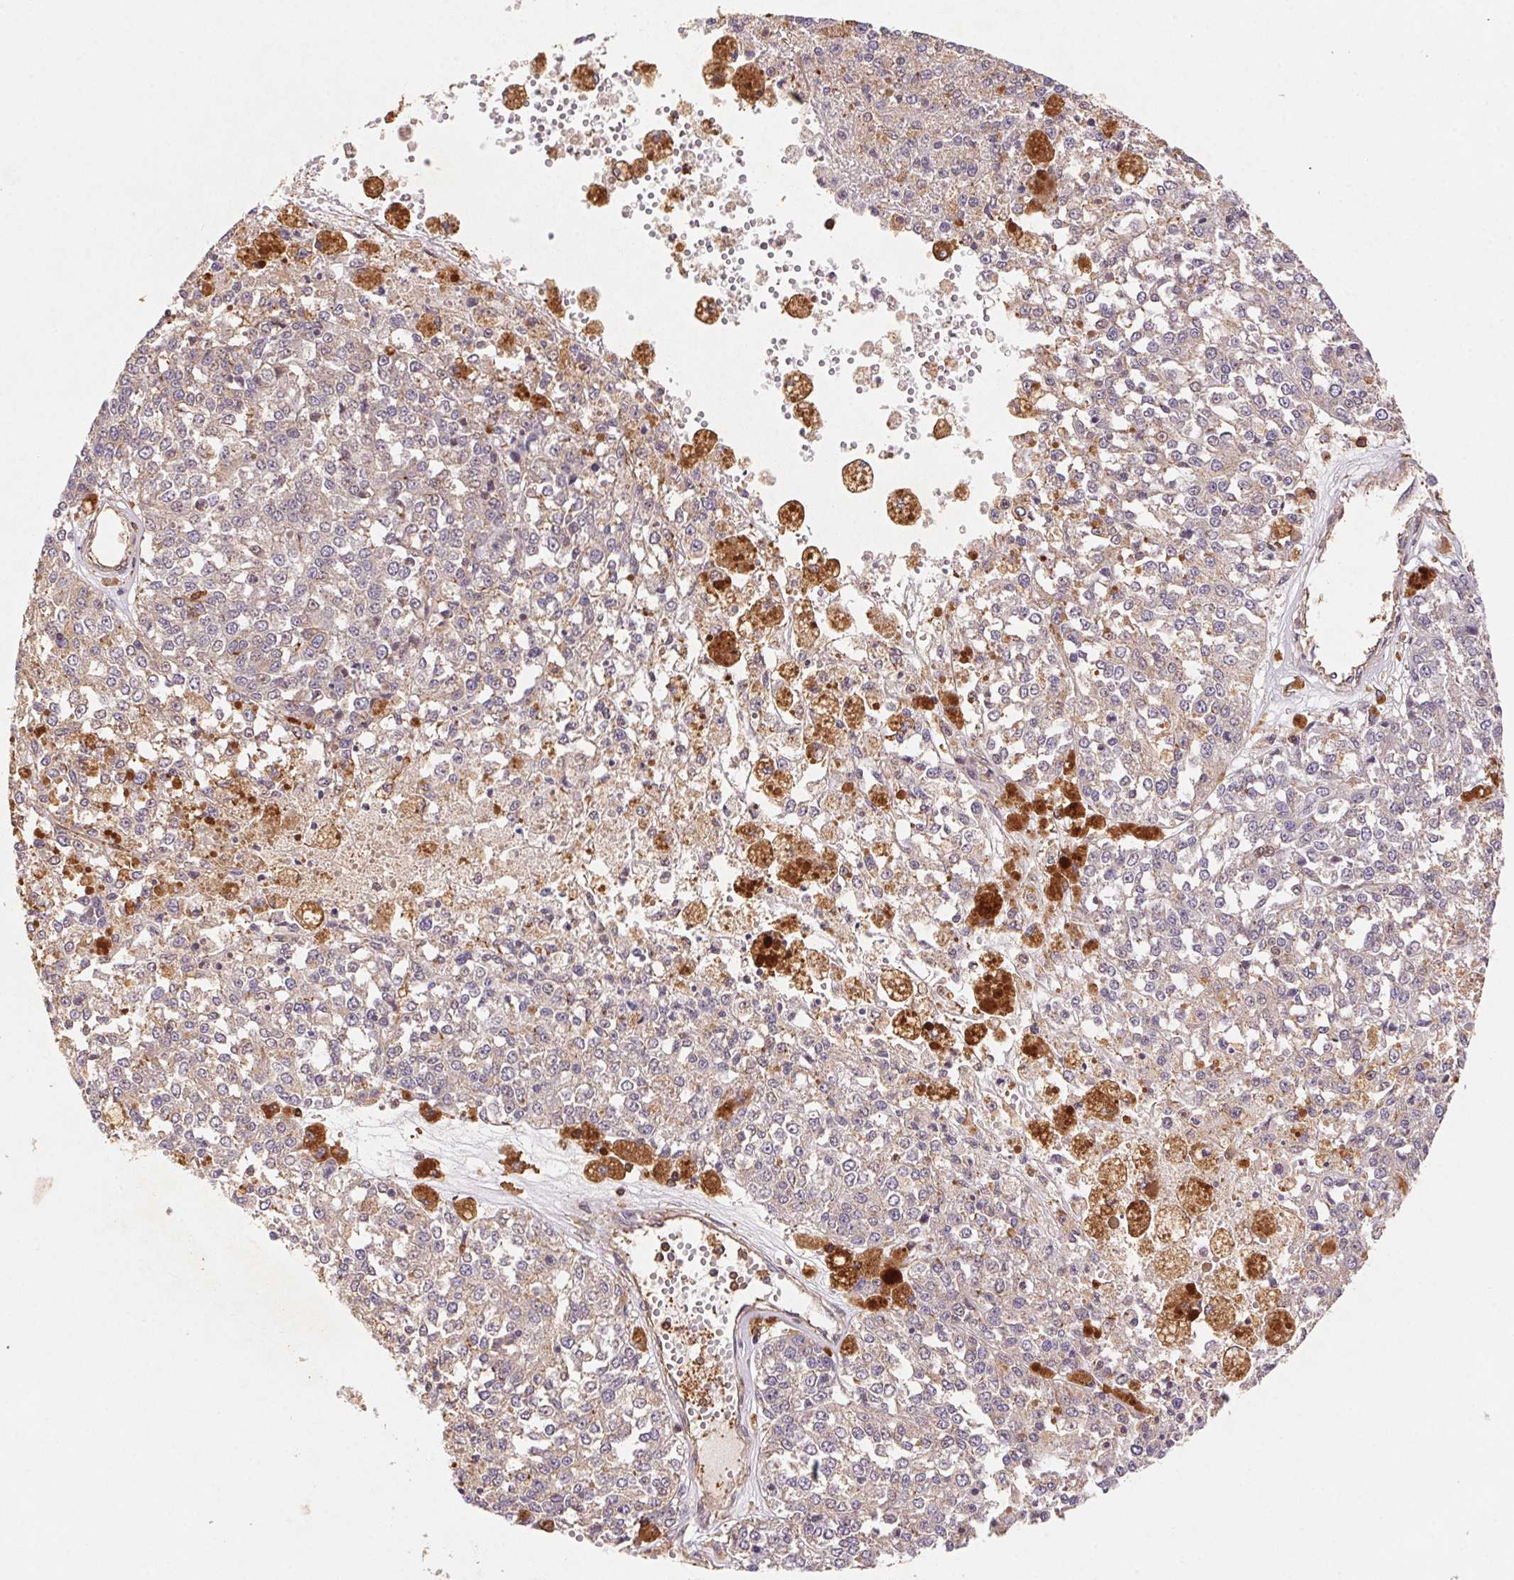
{"staining": {"intensity": "negative", "quantity": "none", "location": "none"}, "tissue": "melanoma", "cell_type": "Tumor cells", "image_type": "cancer", "snomed": [{"axis": "morphology", "description": "Malignant melanoma, Metastatic site"}, {"axis": "topography", "description": "Lymph node"}], "caption": "The immunohistochemistry histopathology image has no significant staining in tumor cells of melanoma tissue.", "gene": "ATG10", "patient": {"sex": "female", "age": 64}}